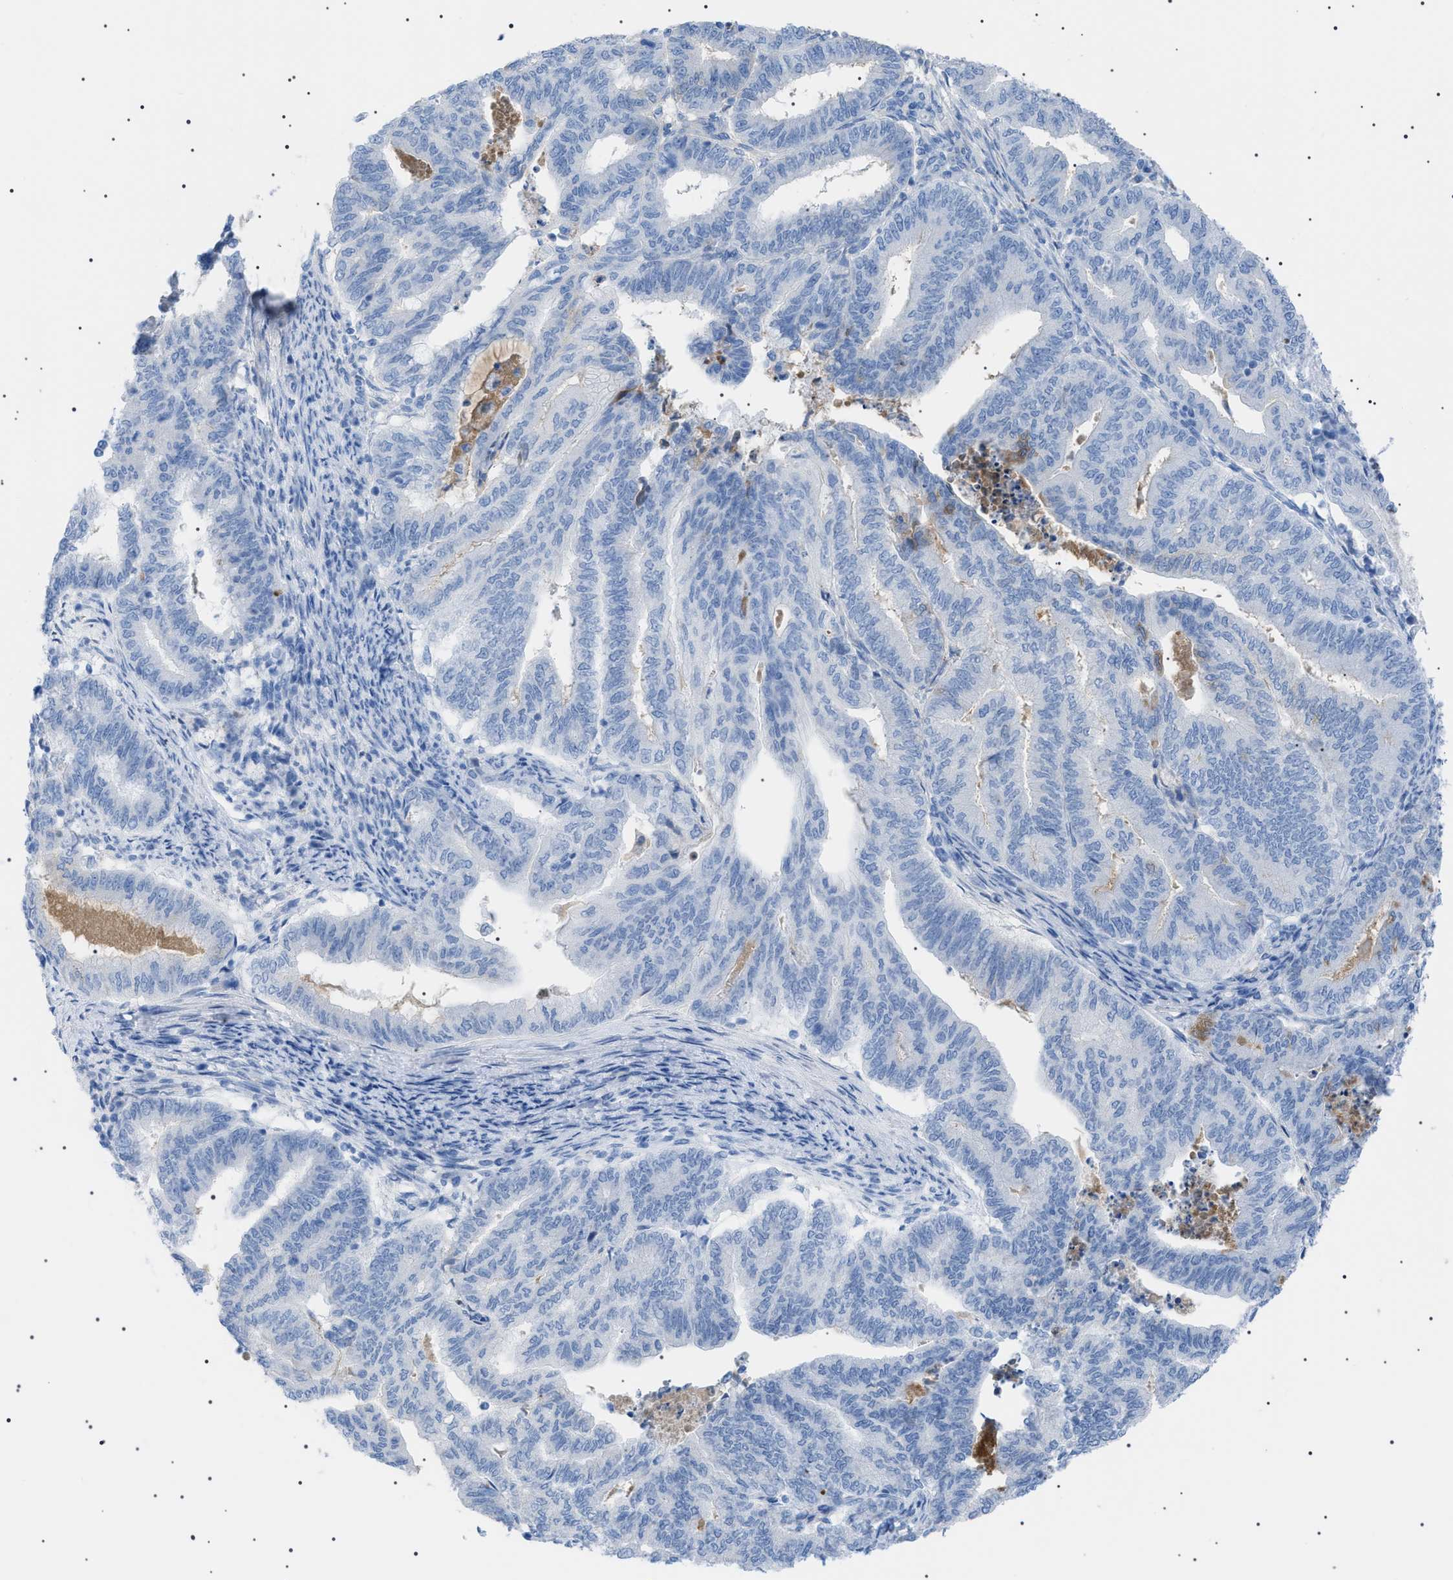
{"staining": {"intensity": "negative", "quantity": "none", "location": "none"}, "tissue": "endometrial cancer", "cell_type": "Tumor cells", "image_type": "cancer", "snomed": [{"axis": "morphology", "description": "Adenocarcinoma, NOS"}, {"axis": "topography", "description": "Endometrium"}], "caption": "A micrograph of human endometrial cancer (adenocarcinoma) is negative for staining in tumor cells.", "gene": "LPA", "patient": {"sex": "female", "age": 79}}